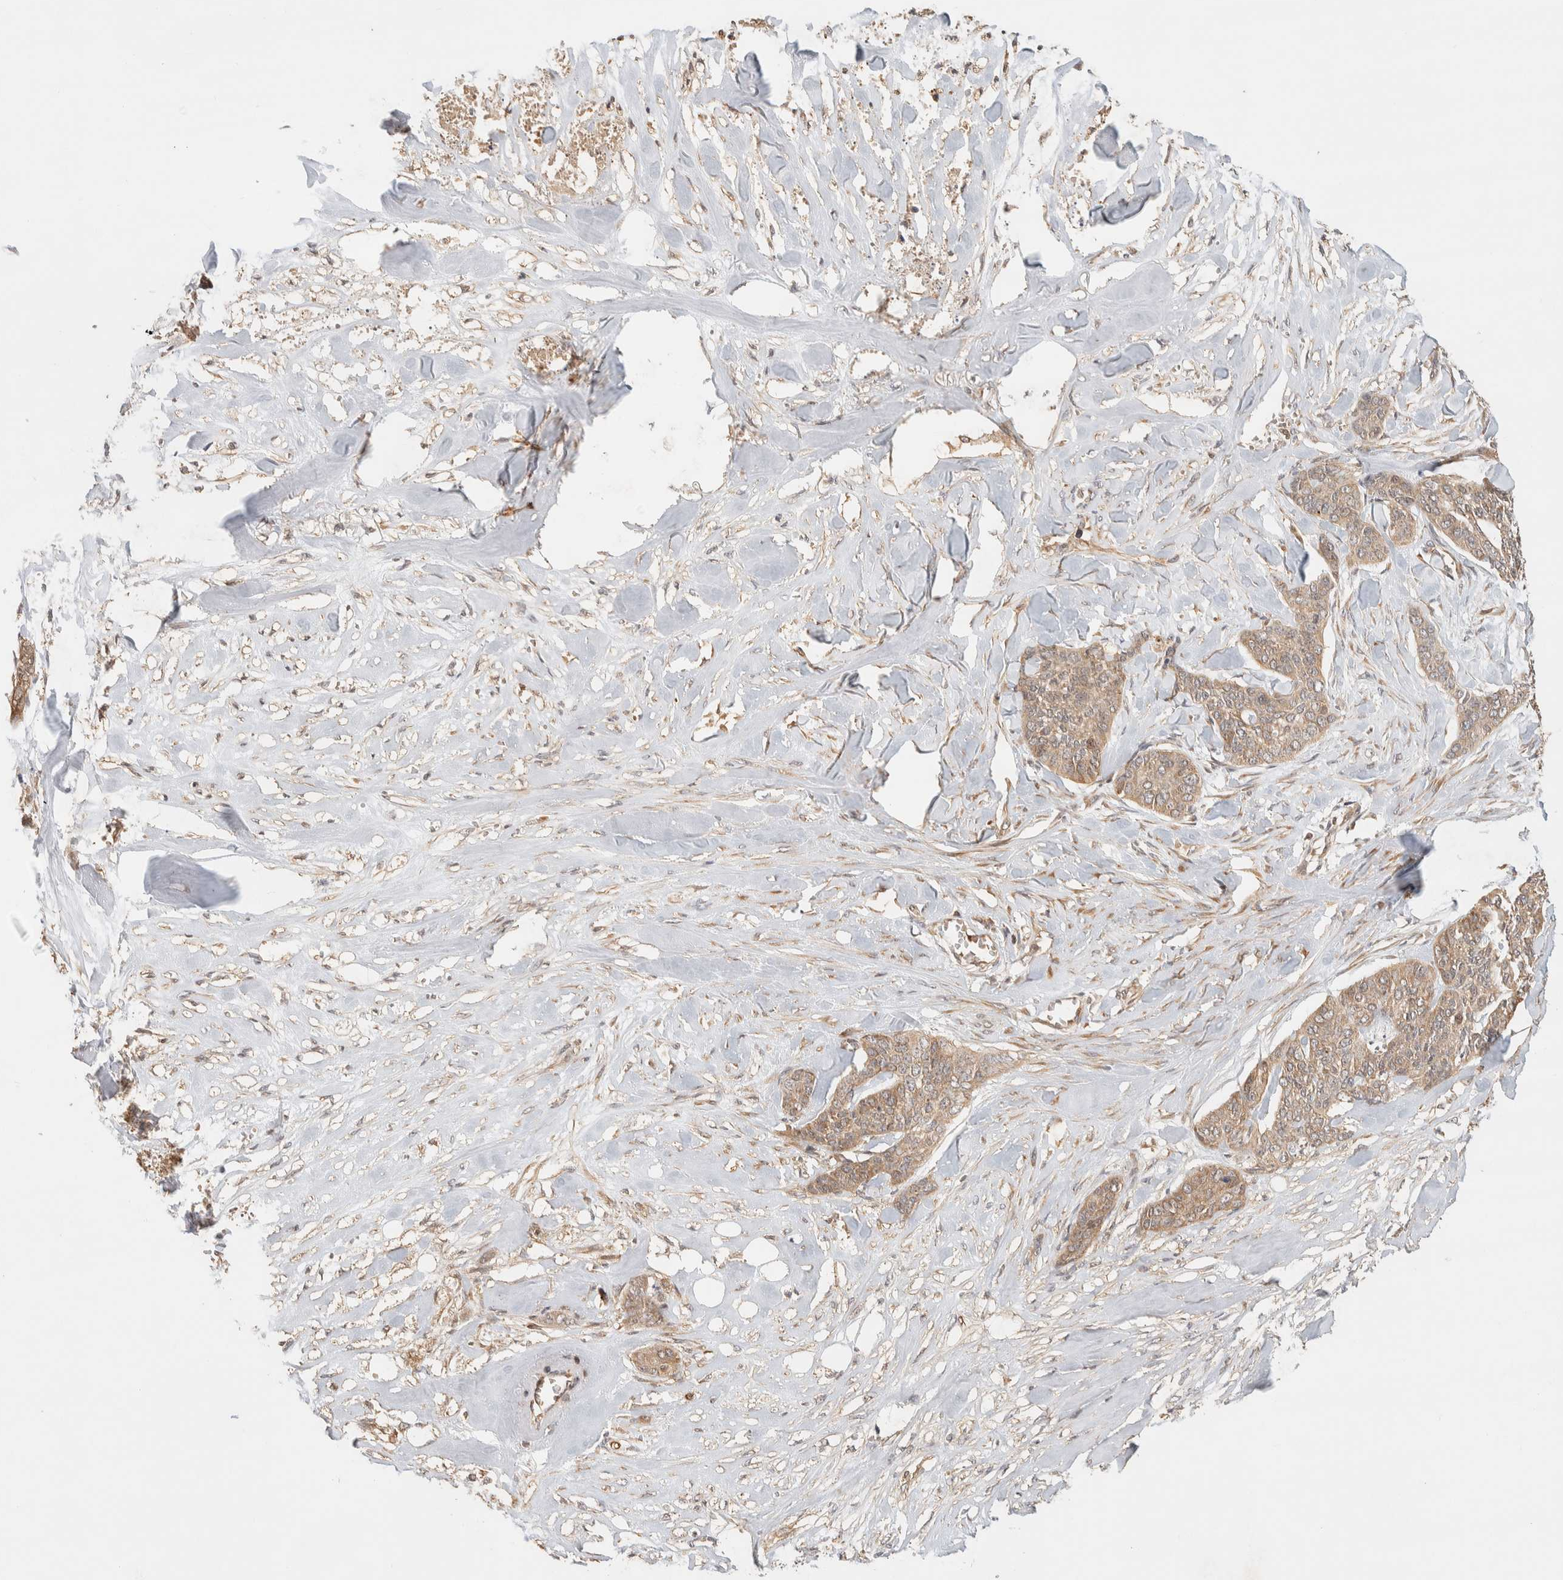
{"staining": {"intensity": "moderate", "quantity": ">75%", "location": "cytoplasmic/membranous"}, "tissue": "skin cancer", "cell_type": "Tumor cells", "image_type": "cancer", "snomed": [{"axis": "morphology", "description": "Basal cell carcinoma"}, {"axis": "topography", "description": "Skin"}], "caption": "Moderate cytoplasmic/membranous staining for a protein is identified in about >75% of tumor cells of basal cell carcinoma (skin) using immunohistochemistry.", "gene": "TTI2", "patient": {"sex": "female", "age": 64}}